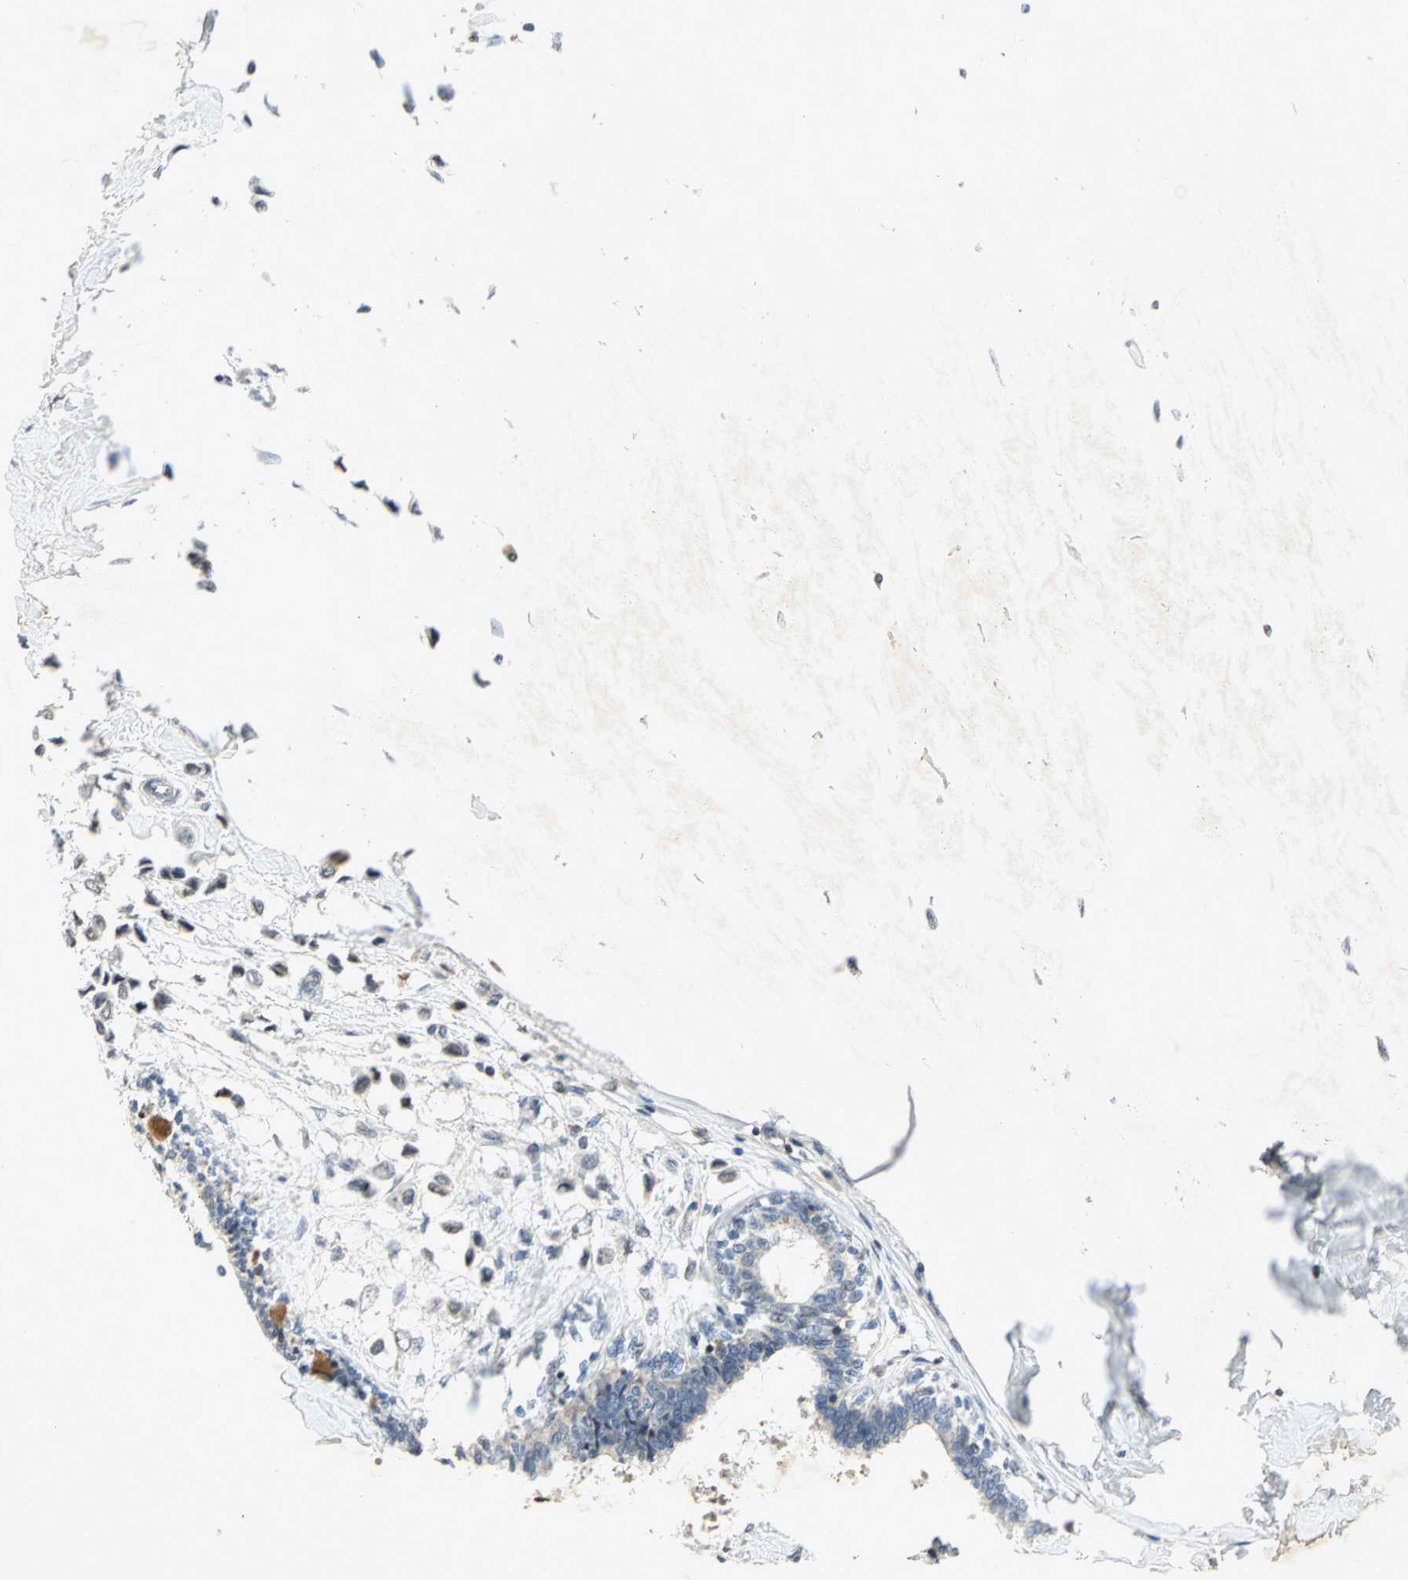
{"staining": {"intensity": "negative", "quantity": "none", "location": "none"}, "tissue": "breast cancer", "cell_type": "Tumor cells", "image_type": "cancer", "snomed": [{"axis": "morphology", "description": "Lobular carcinoma"}, {"axis": "topography", "description": "Breast"}], "caption": "High magnification brightfield microscopy of lobular carcinoma (breast) stained with DAB (3,3'-diaminobenzidine) (brown) and counterstained with hematoxylin (blue): tumor cells show no significant expression.", "gene": "IL16", "patient": {"sex": "female", "age": 51}}